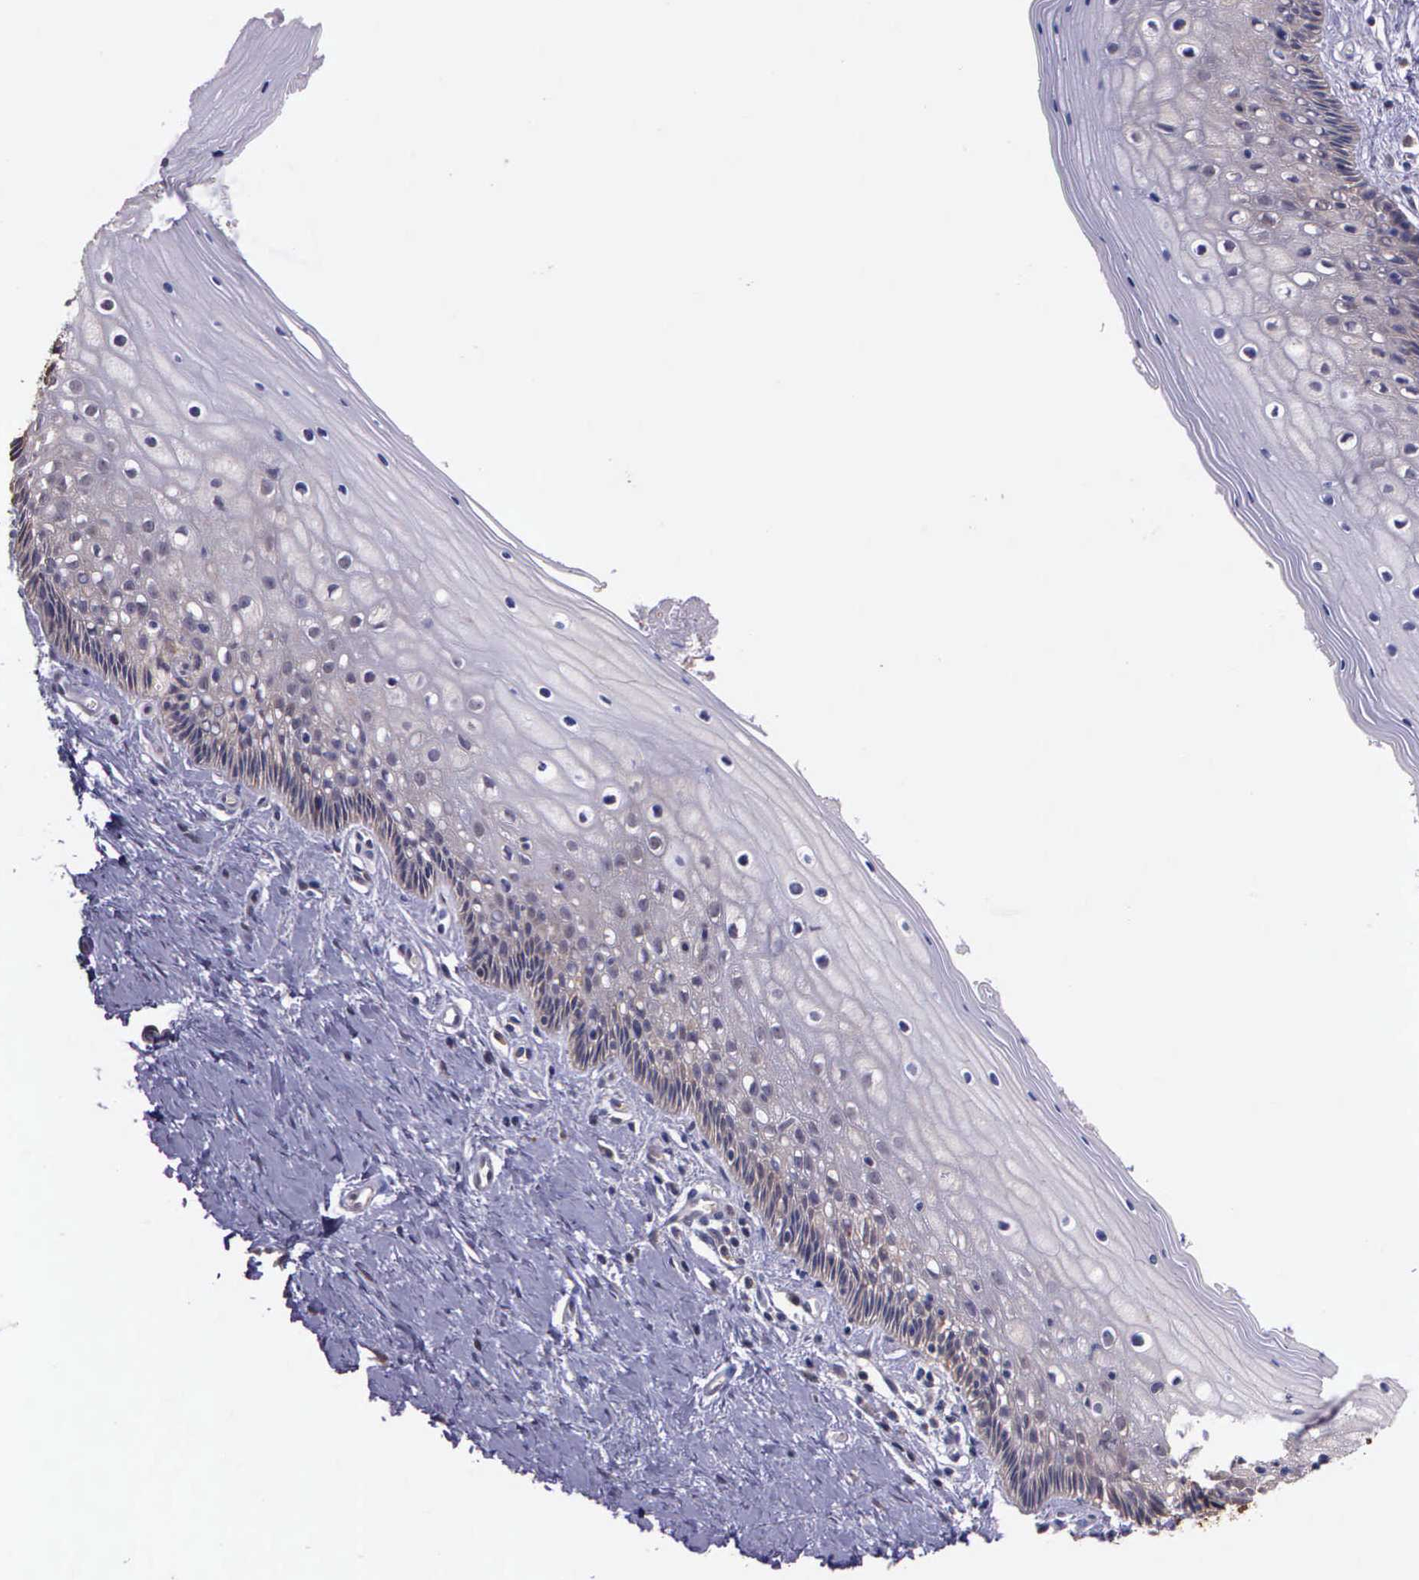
{"staining": {"intensity": "negative", "quantity": "none", "location": "none"}, "tissue": "vagina", "cell_type": "Squamous epithelial cells", "image_type": "normal", "snomed": [{"axis": "morphology", "description": "Normal tissue, NOS"}, {"axis": "topography", "description": "Vagina"}], "caption": "A photomicrograph of human vagina is negative for staining in squamous epithelial cells. Nuclei are stained in blue.", "gene": "IGBP1P2", "patient": {"sex": "female", "age": 46}}